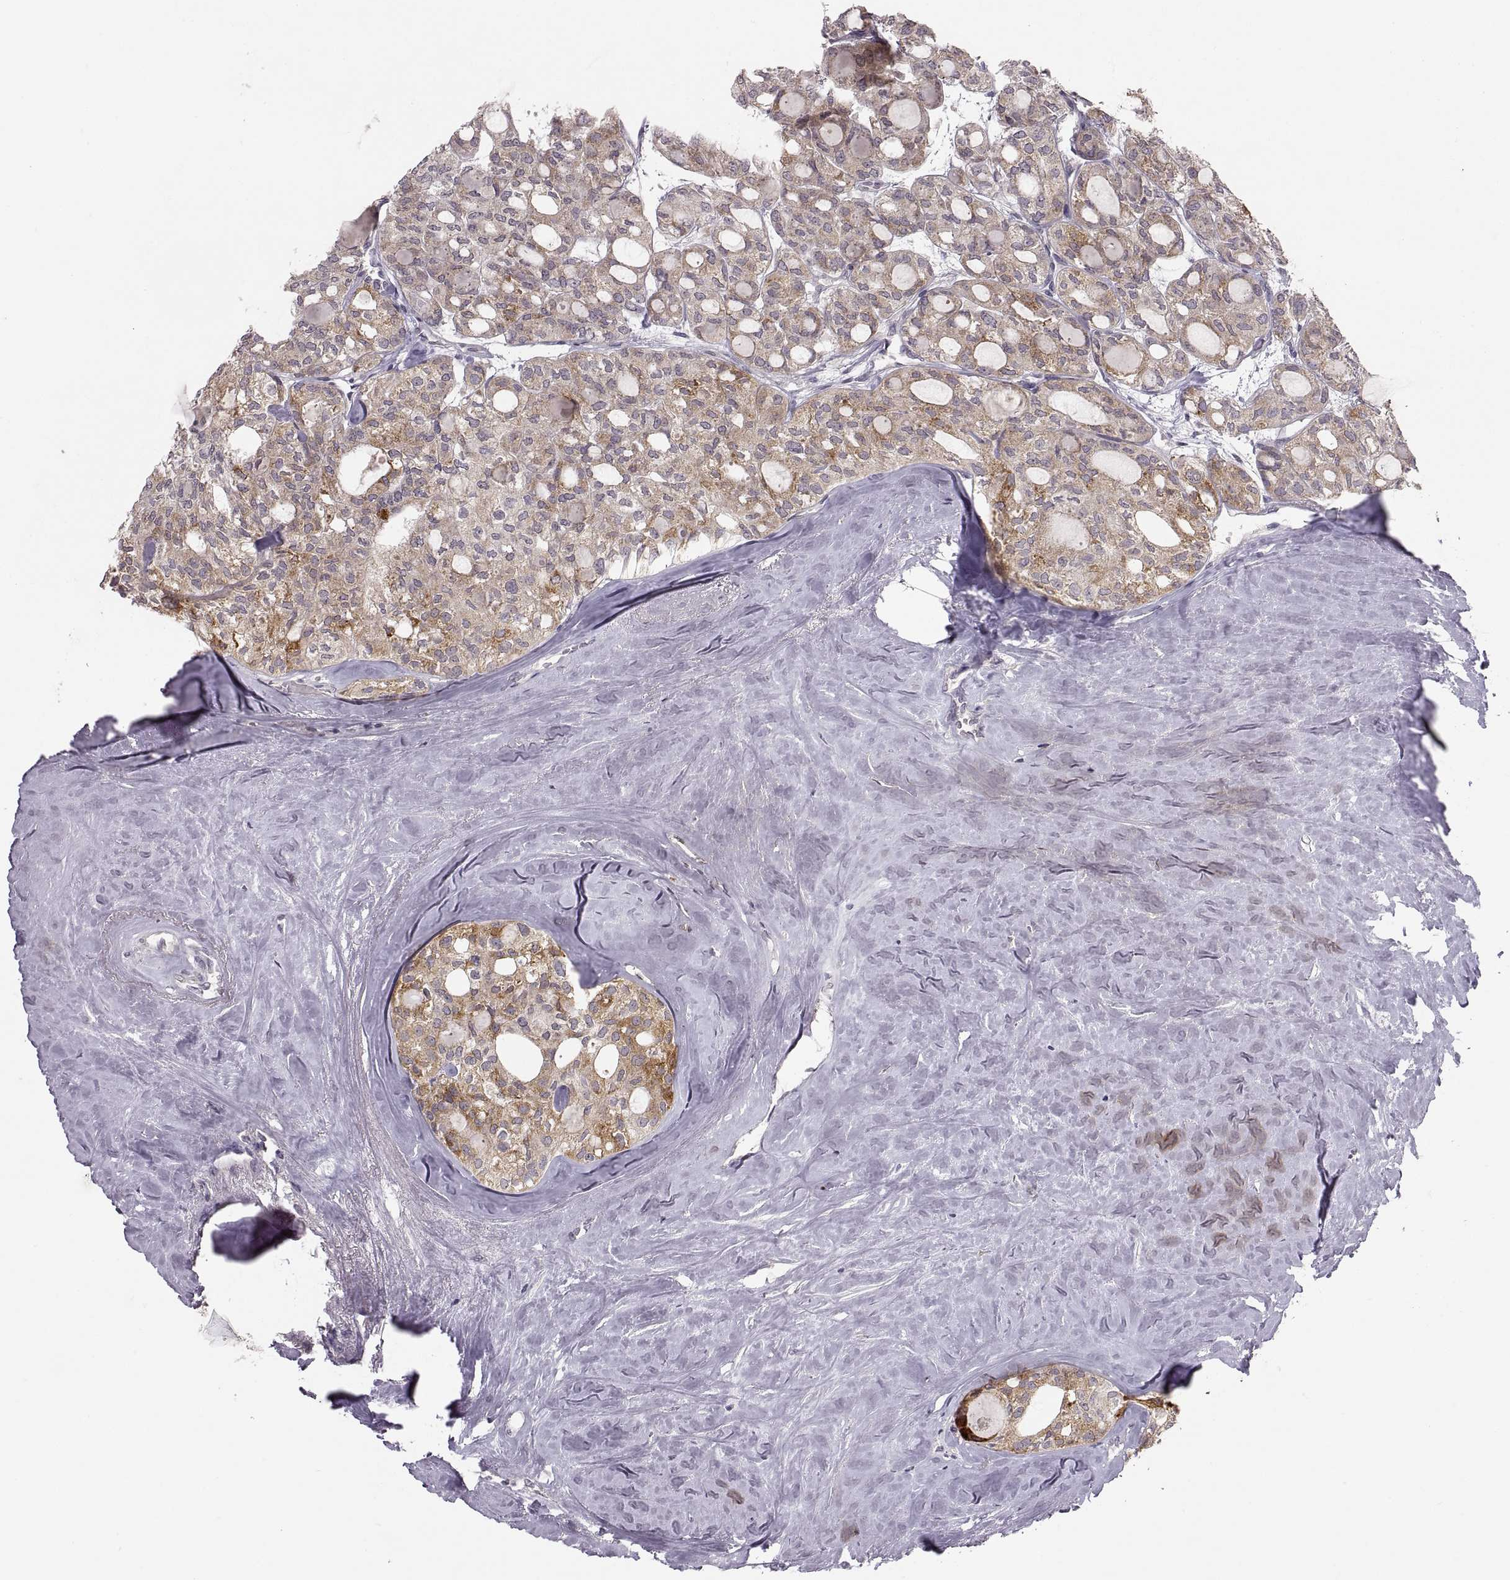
{"staining": {"intensity": "moderate", "quantity": "25%-75%", "location": "cytoplasmic/membranous"}, "tissue": "thyroid cancer", "cell_type": "Tumor cells", "image_type": "cancer", "snomed": [{"axis": "morphology", "description": "Follicular adenoma carcinoma, NOS"}, {"axis": "topography", "description": "Thyroid gland"}], "caption": "Immunohistochemistry photomicrograph of human follicular adenoma carcinoma (thyroid) stained for a protein (brown), which shows medium levels of moderate cytoplasmic/membranous expression in about 25%-75% of tumor cells.", "gene": "HMGCR", "patient": {"sex": "male", "age": 75}}